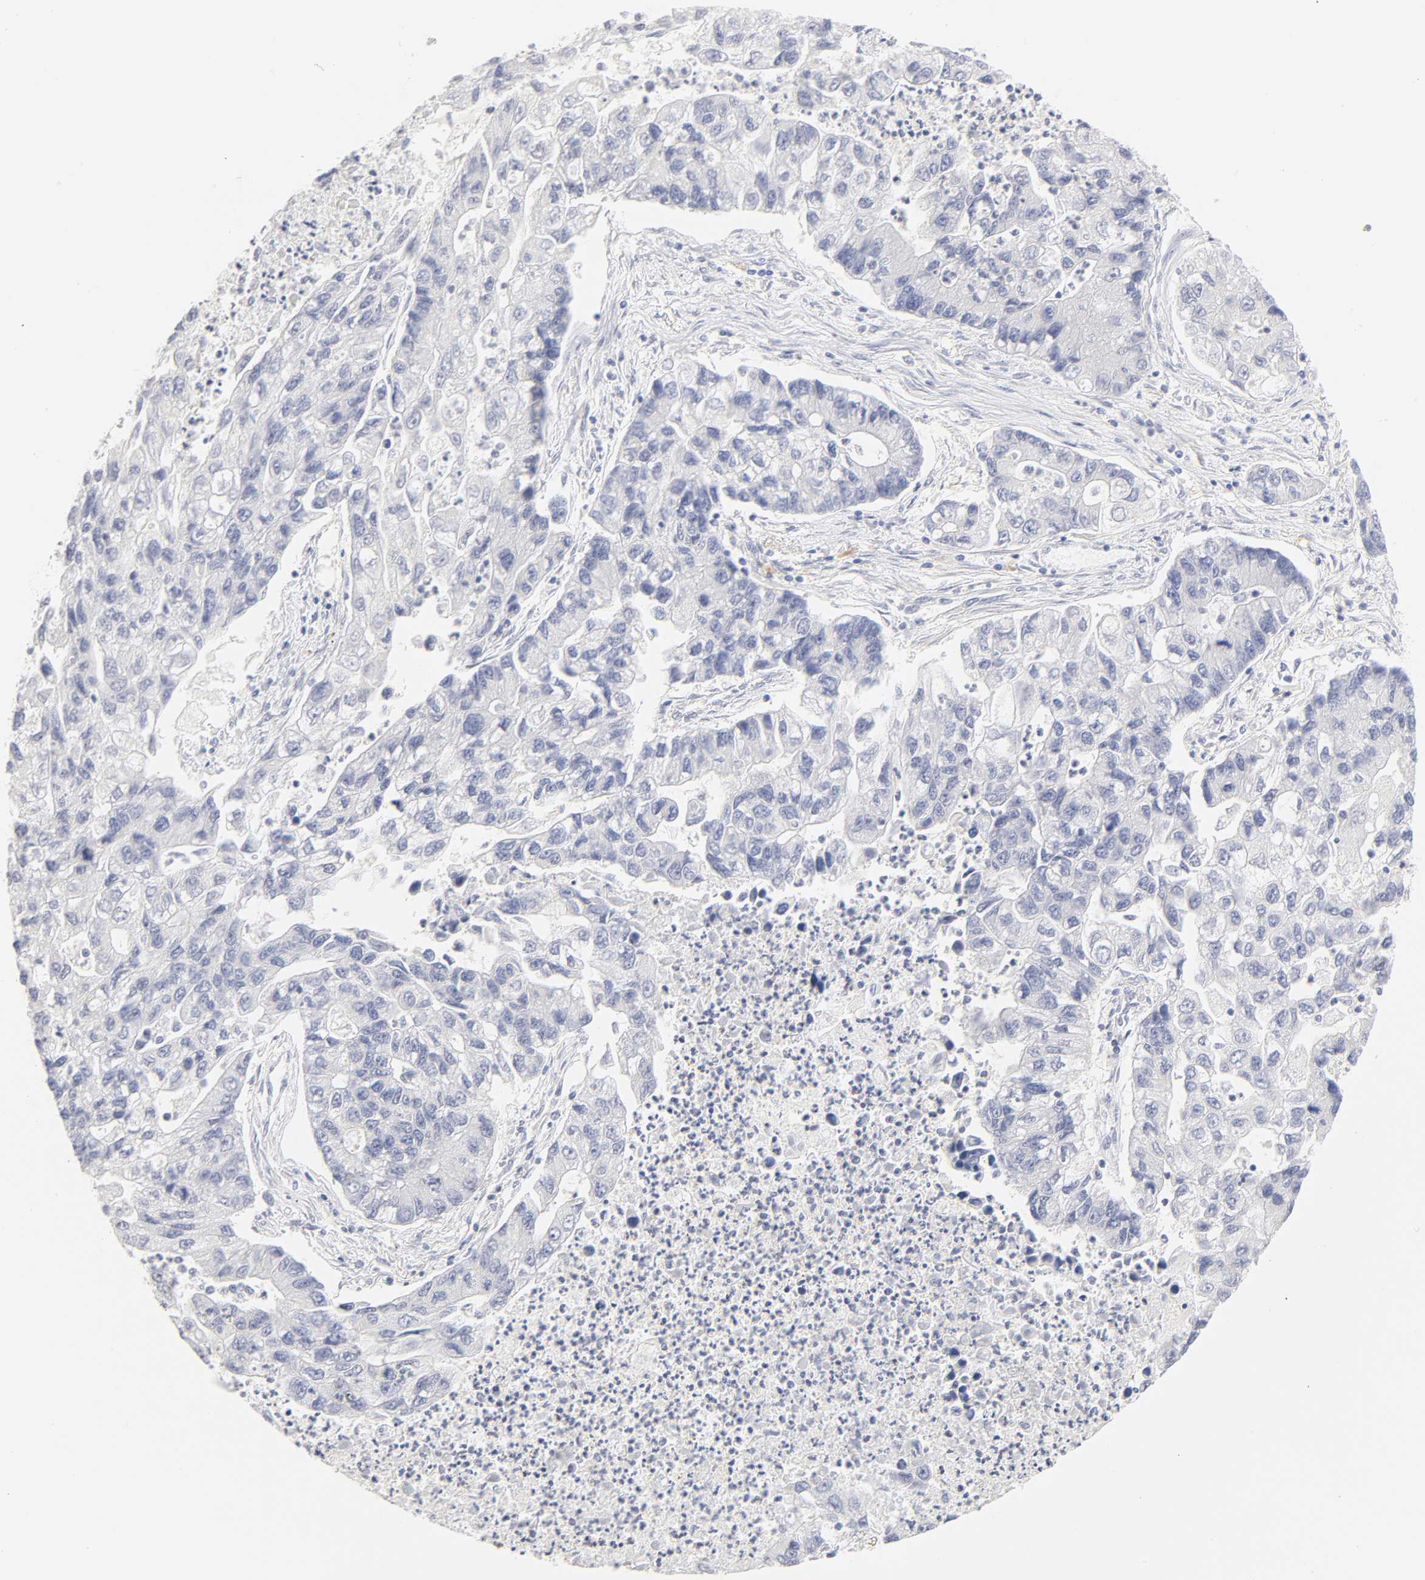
{"staining": {"intensity": "negative", "quantity": "none", "location": "none"}, "tissue": "lung cancer", "cell_type": "Tumor cells", "image_type": "cancer", "snomed": [{"axis": "morphology", "description": "Adenocarcinoma, NOS"}, {"axis": "topography", "description": "Lung"}], "caption": "Tumor cells show no significant positivity in lung cancer. (DAB IHC, high magnification).", "gene": "CYP4B1", "patient": {"sex": "female", "age": 51}}